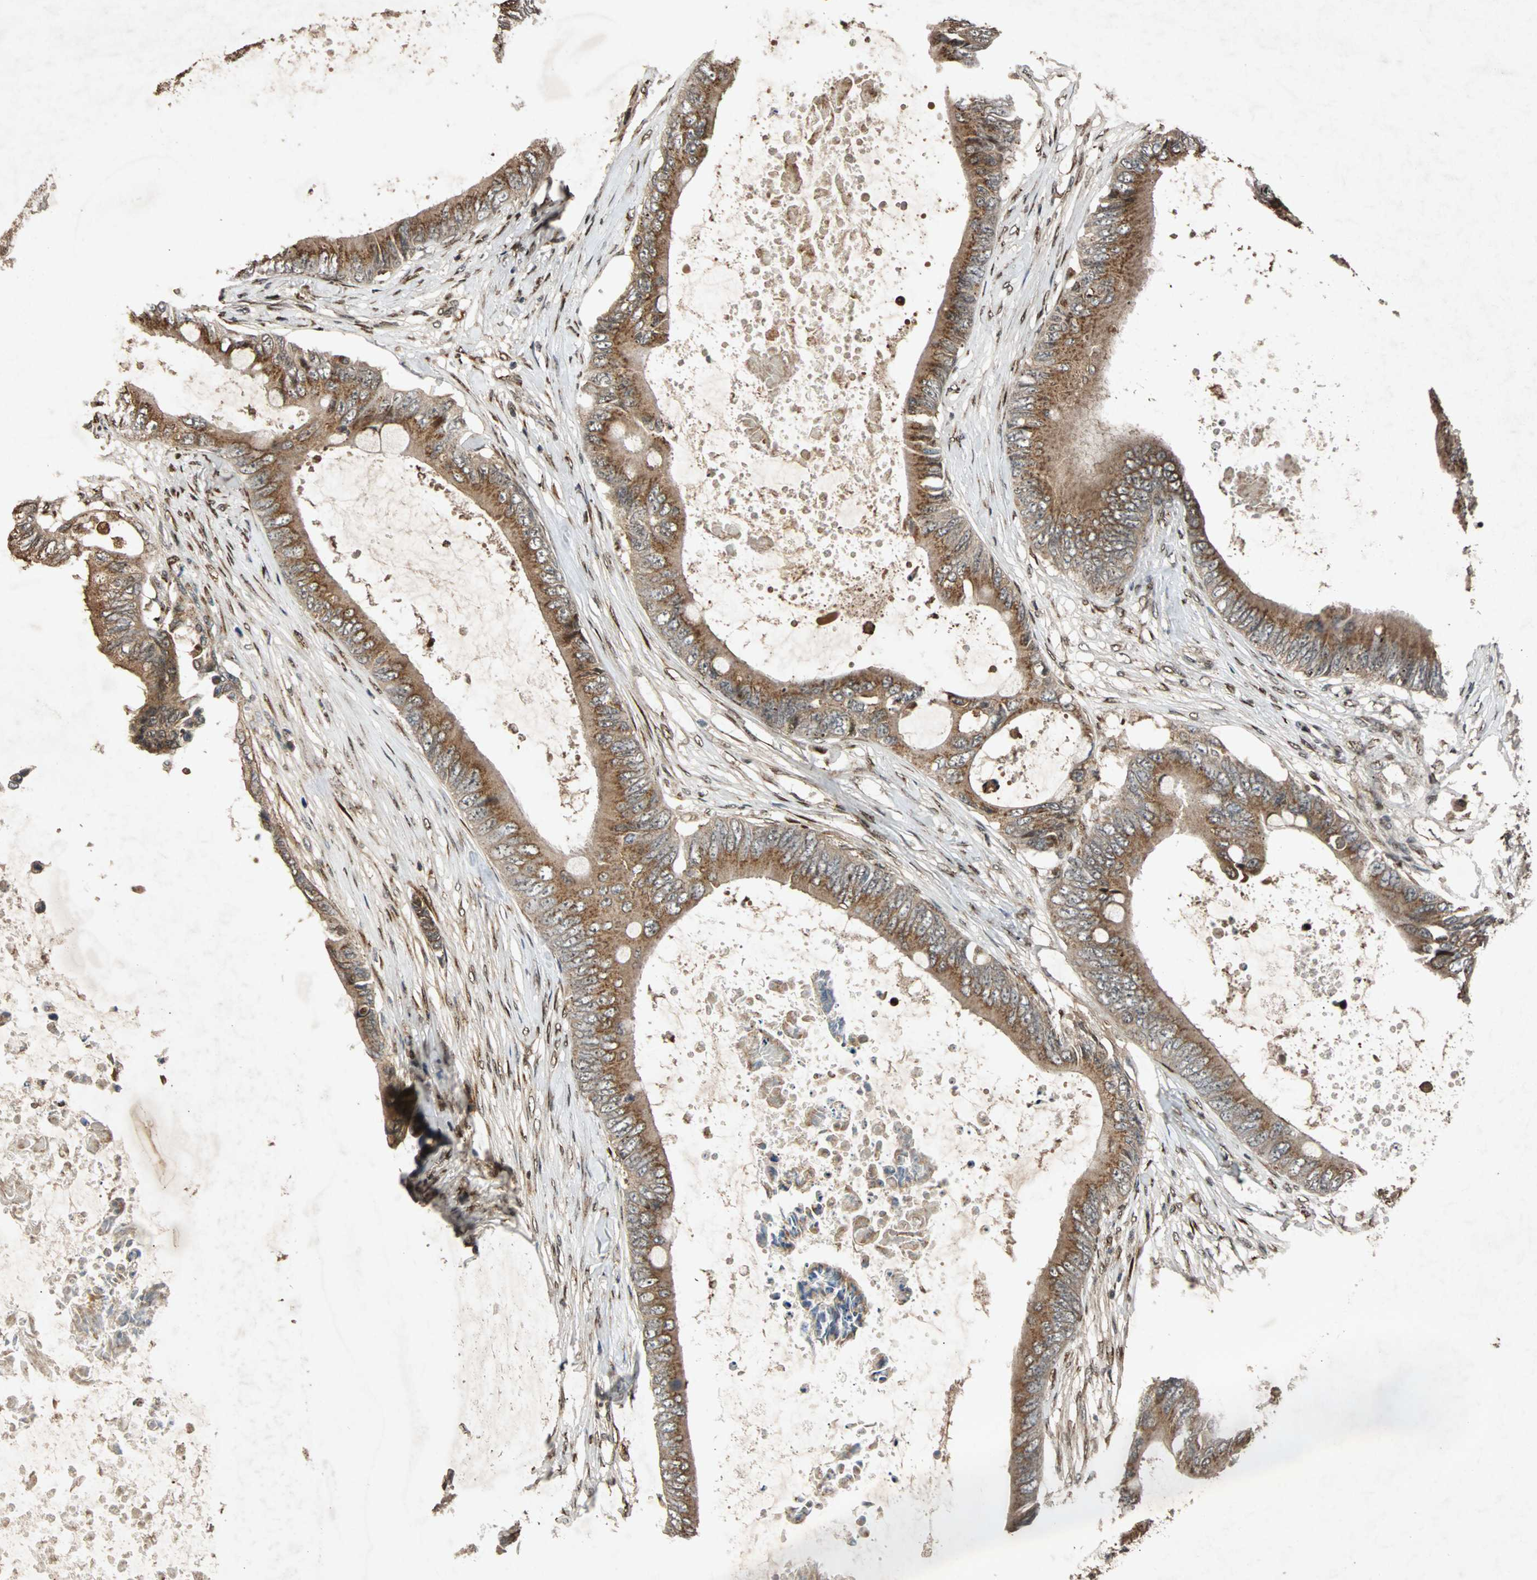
{"staining": {"intensity": "strong", "quantity": ">75%", "location": "cytoplasmic/membranous"}, "tissue": "colorectal cancer", "cell_type": "Tumor cells", "image_type": "cancer", "snomed": [{"axis": "morphology", "description": "Normal tissue, NOS"}, {"axis": "morphology", "description": "Adenocarcinoma, NOS"}, {"axis": "topography", "description": "Rectum"}, {"axis": "topography", "description": "Peripheral nerve tissue"}], "caption": "IHC staining of colorectal adenocarcinoma, which shows high levels of strong cytoplasmic/membranous staining in approximately >75% of tumor cells indicating strong cytoplasmic/membranous protein staining. The staining was performed using DAB (3,3'-diaminobenzidine) (brown) for protein detection and nuclei were counterstained in hematoxylin (blue).", "gene": "USP31", "patient": {"sex": "female", "age": 77}}